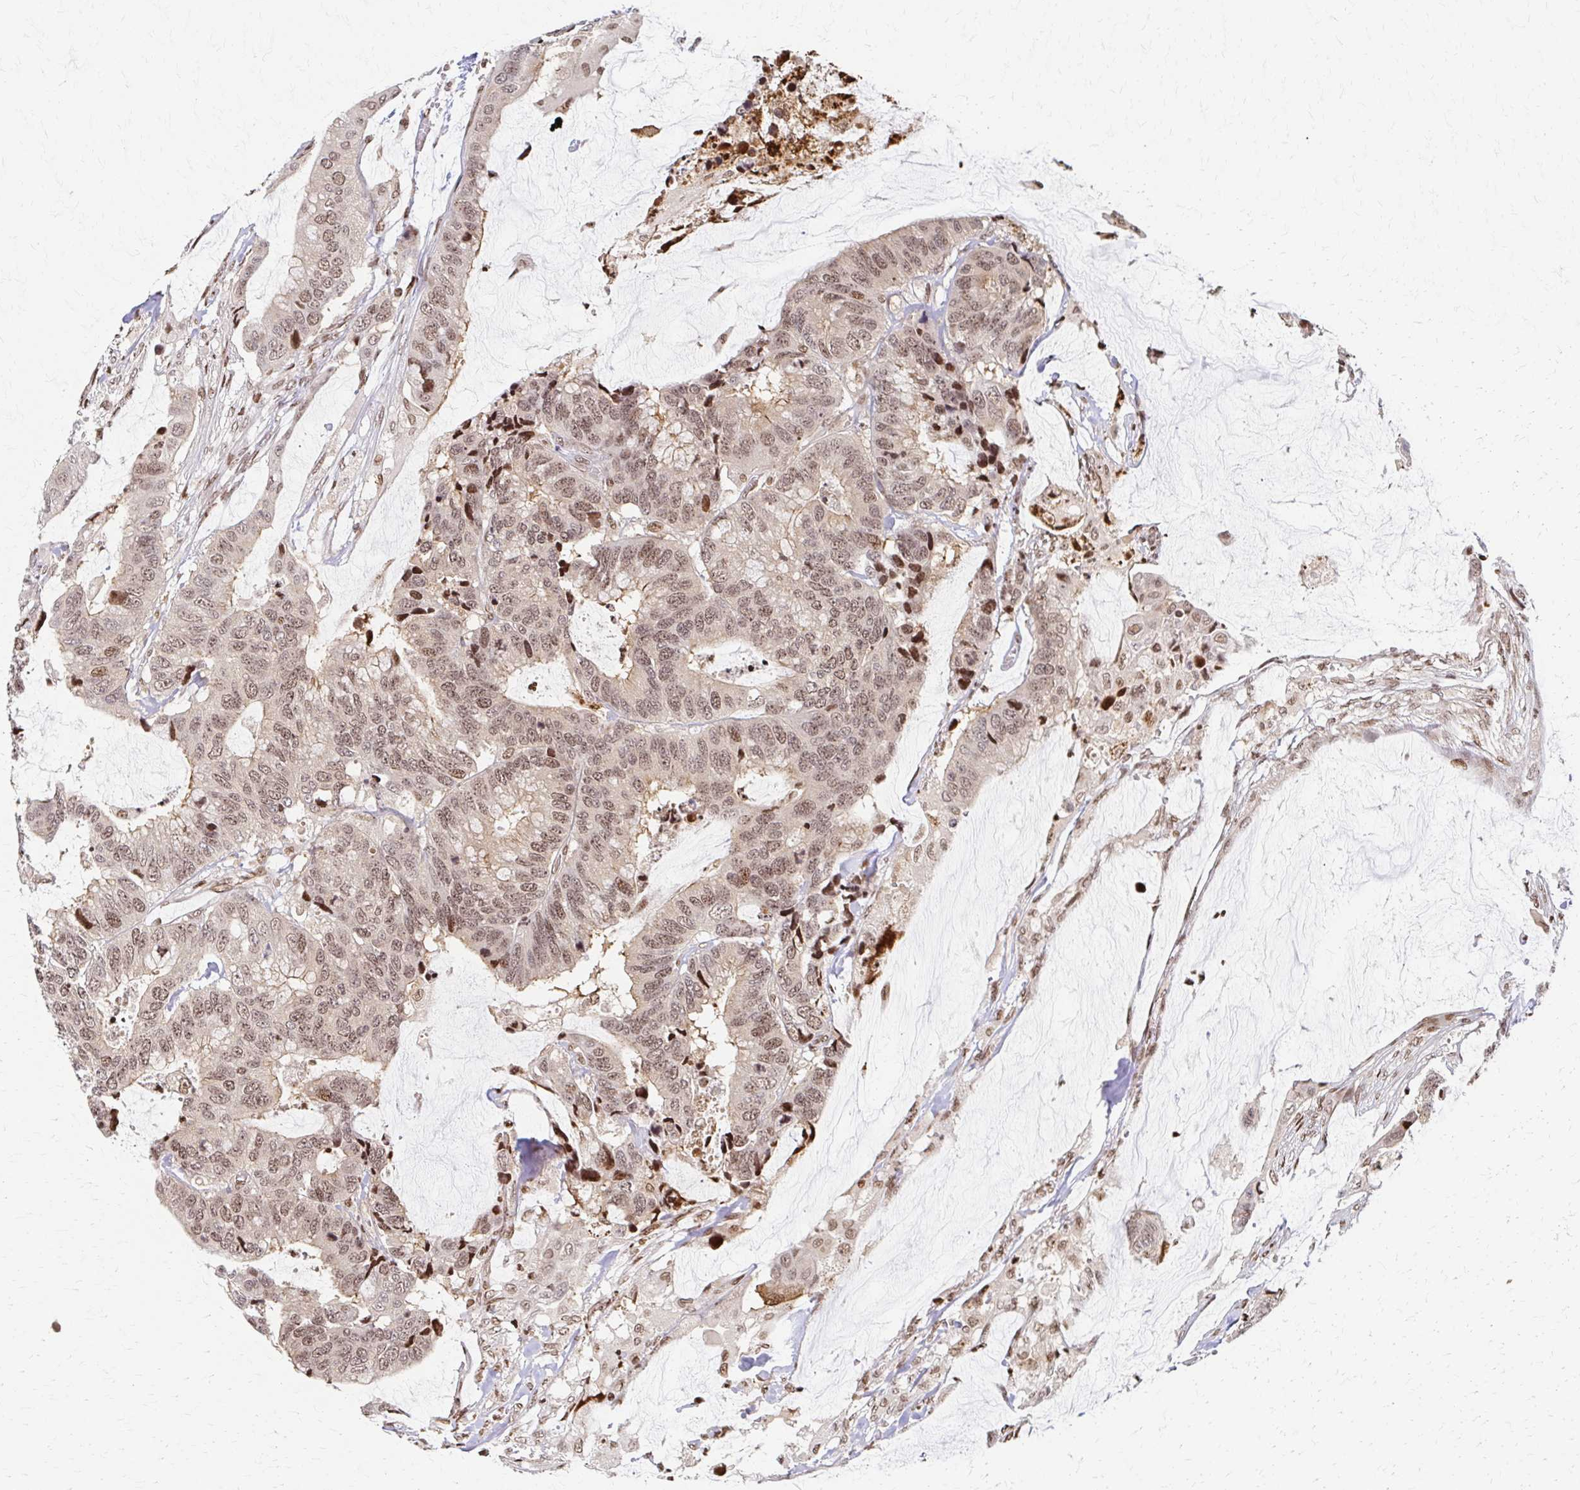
{"staining": {"intensity": "weak", "quantity": ">75%", "location": "nuclear"}, "tissue": "colorectal cancer", "cell_type": "Tumor cells", "image_type": "cancer", "snomed": [{"axis": "morphology", "description": "Adenocarcinoma, NOS"}, {"axis": "topography", "description": "Rectum"}], "caption": "Immunohistochemical staining of adenocarcinoma (colorectal) reveals weak nuclear protein expression in about >75% of tumor cells.", "gene": "PSMD7", "patient": {"sex": "female", "age": 59}}